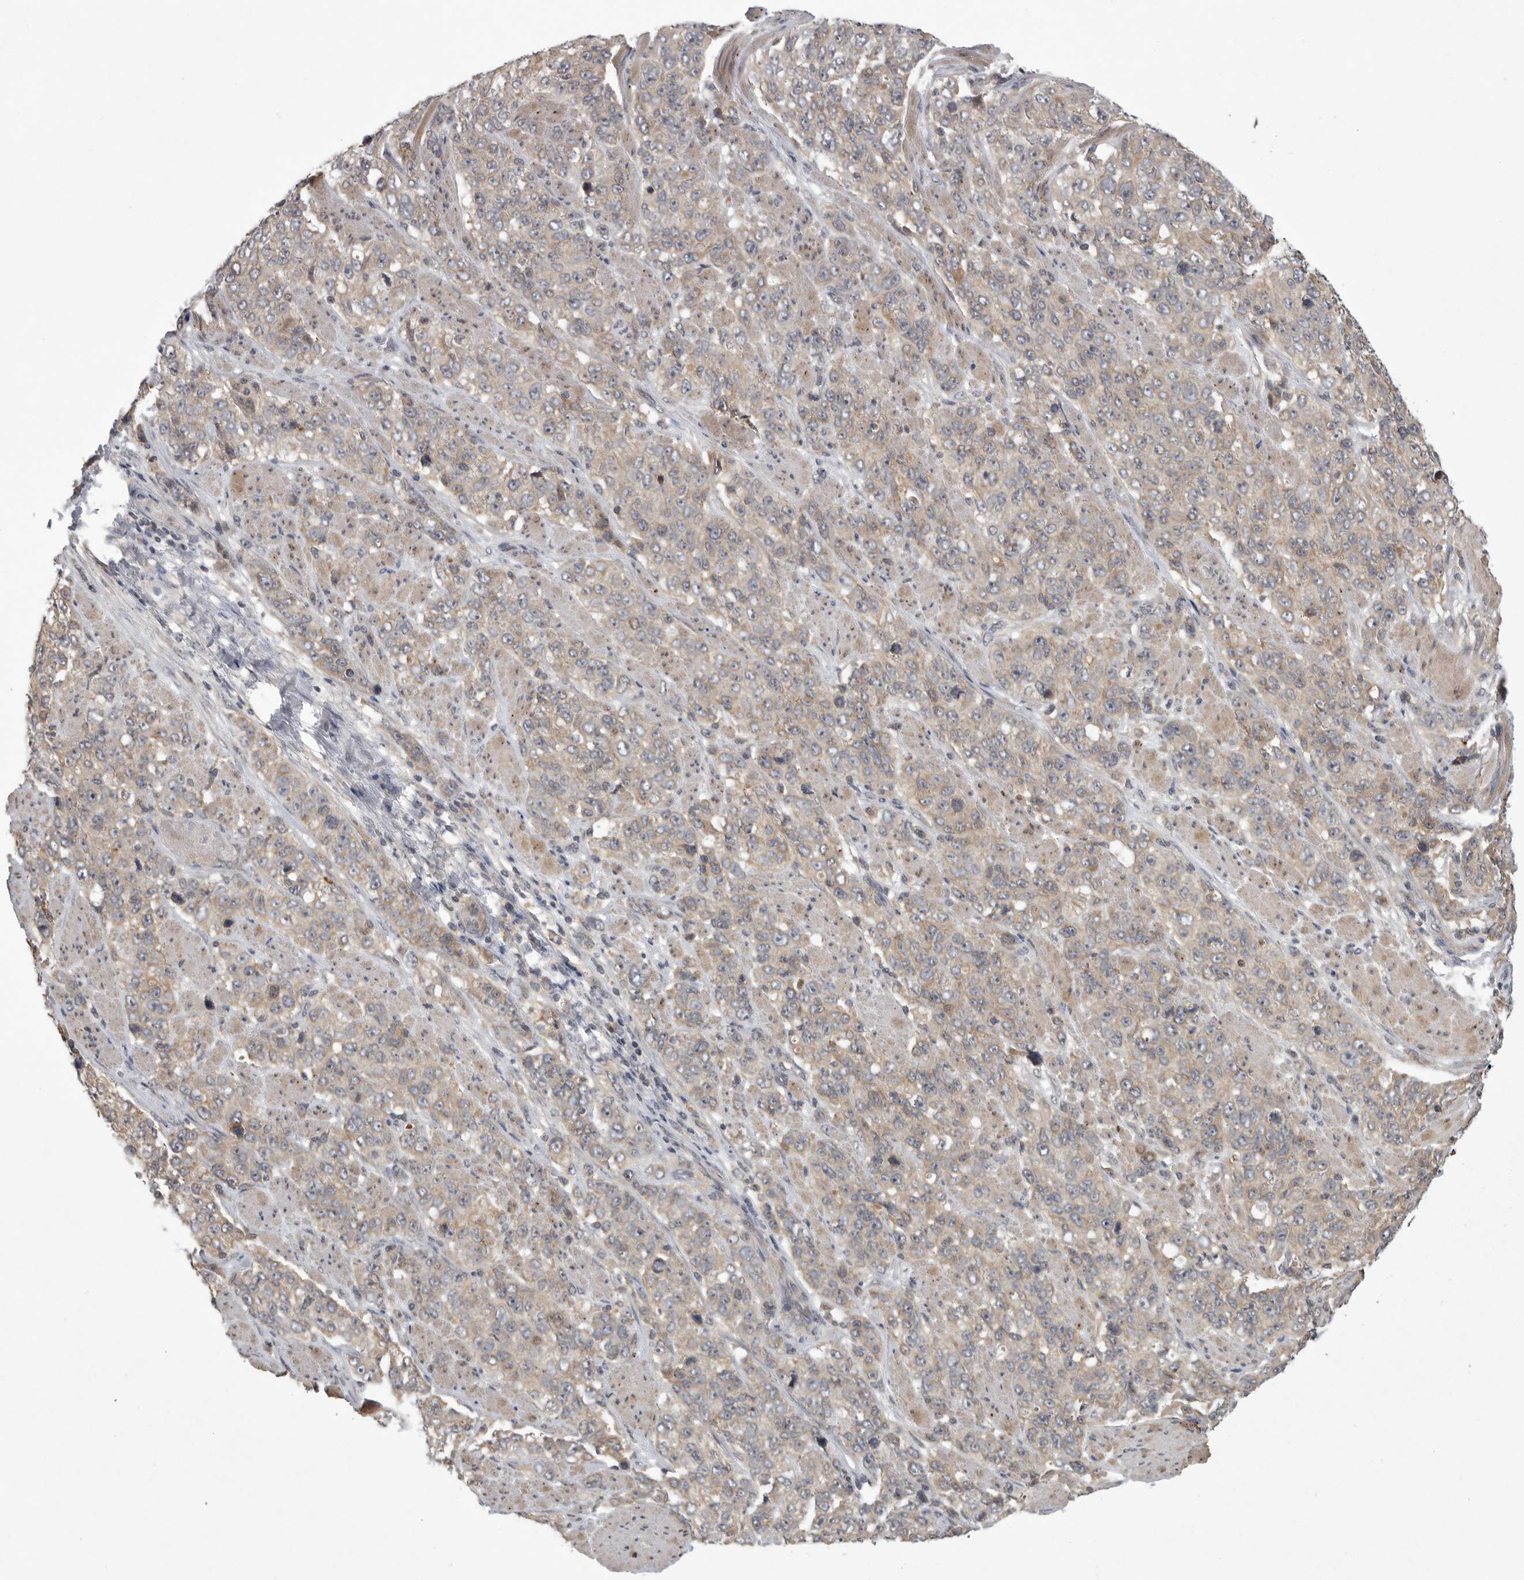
{"staining": {"intensity": "weak", "quantity": "<25%", "location": "cytoplasmic/membranous"}, "tissue": "stomach cancer", "cell_type": "Tumor cells", "image_type": "cancer", "snomed": [{"axis": "morphology", "description": "Adenocarcinoma, NOS"}, {"axis": "topography", "description": "Stomach"}], "caption": "Immunohistochemistry photomicrograph of neoplastic tissue: human stomach cancer stained with DAB shows no significant protein staining in tumor cells. Nuclei are stained in blue.", "gene": "UBE3D", "patient": {"sex": "male", "age": 48}}